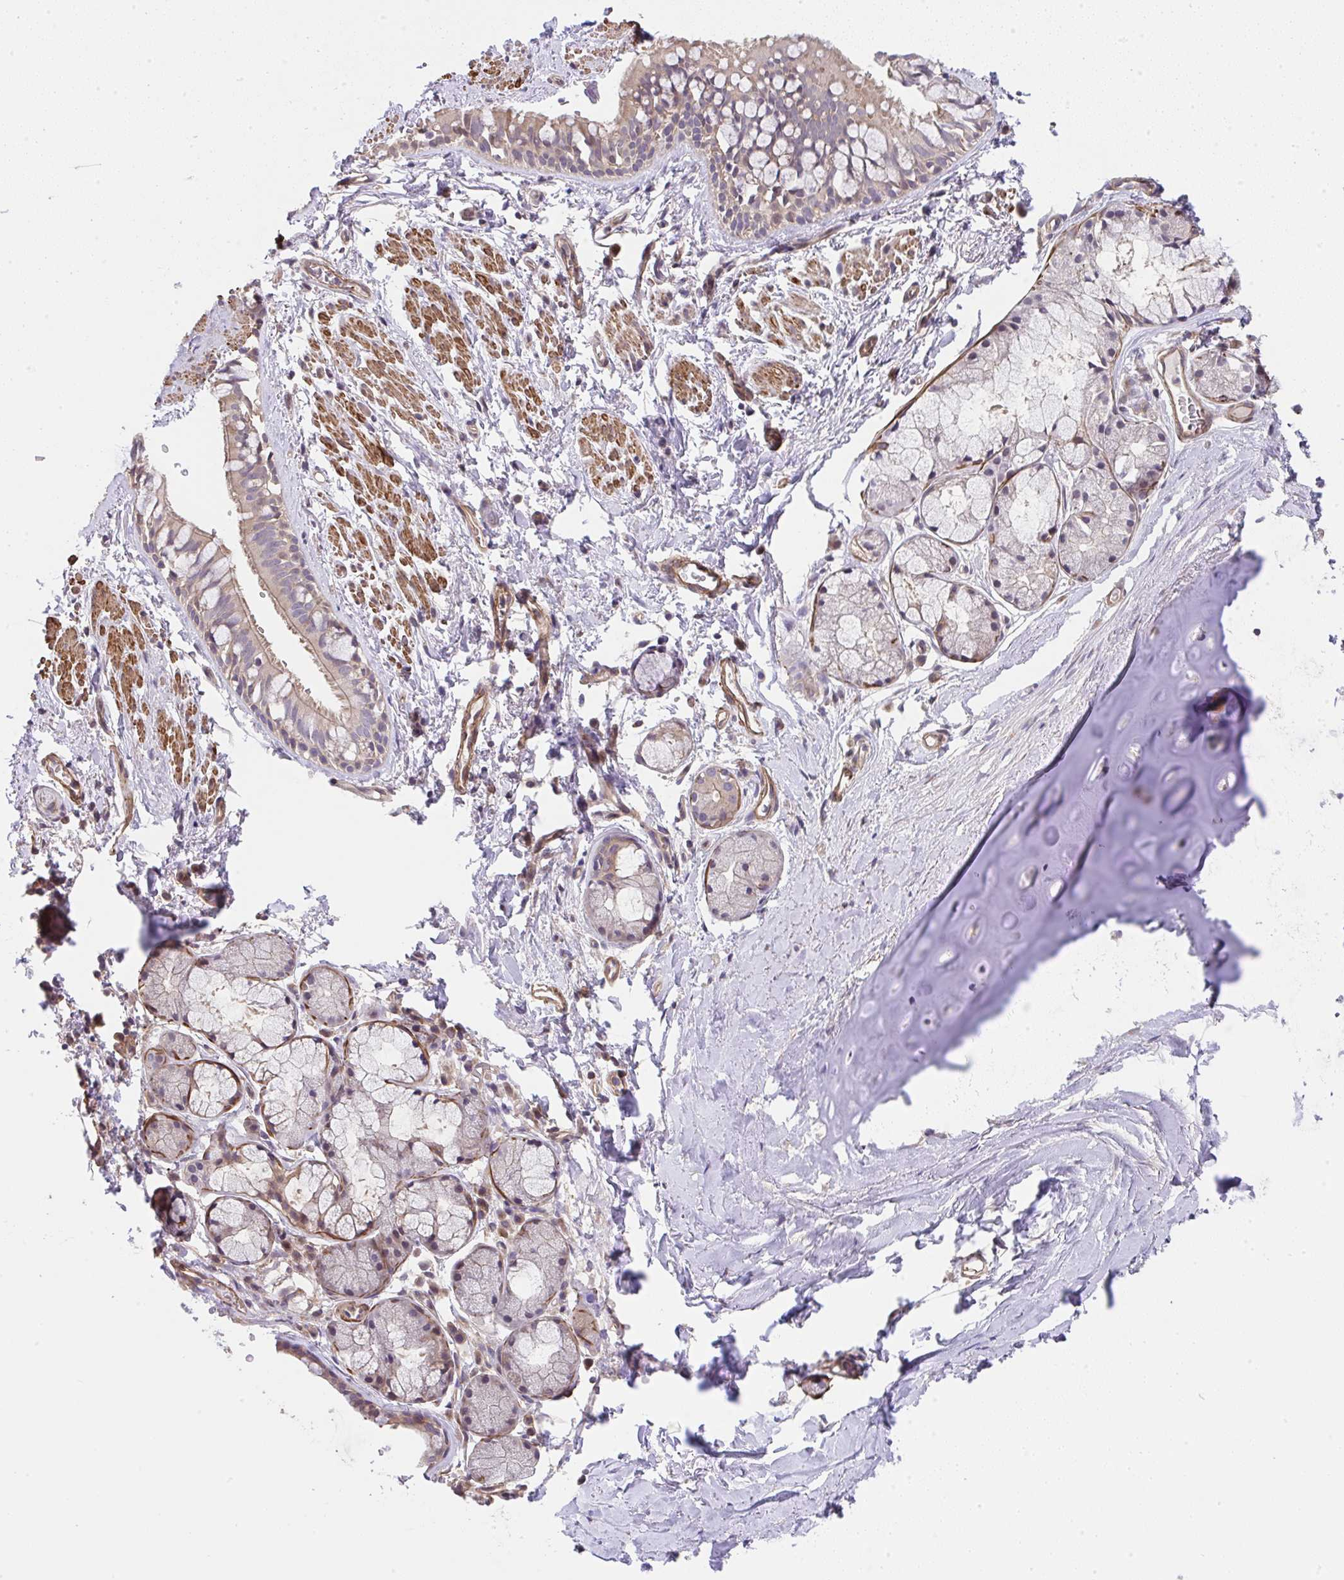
{"staining": {"intensity": "moderate", "quantity": "25%-75%", "location": "cytoplasmic/membranous"}, "tissue": "bronchus", "cell_type": "Respiratory epithelial cells", "image_type": "normal", "snomed": [{"axis": "morphology", "description": "Normal tissue, NOS"}, {"axis": "topography", "description": "Lymph node"}, {"axis": "topography", "description": "Cartilage tissue"}, {"axis": "topography", "description": "Bronchus"}], "caption": "Moderate cytoplasmic/membranous positivity is appreciated in about 25%-75% of respiratory epithelial cells in benign bronchus.", "gene": "ZNF696", "patient": {"sex": "female", "age": 70}}